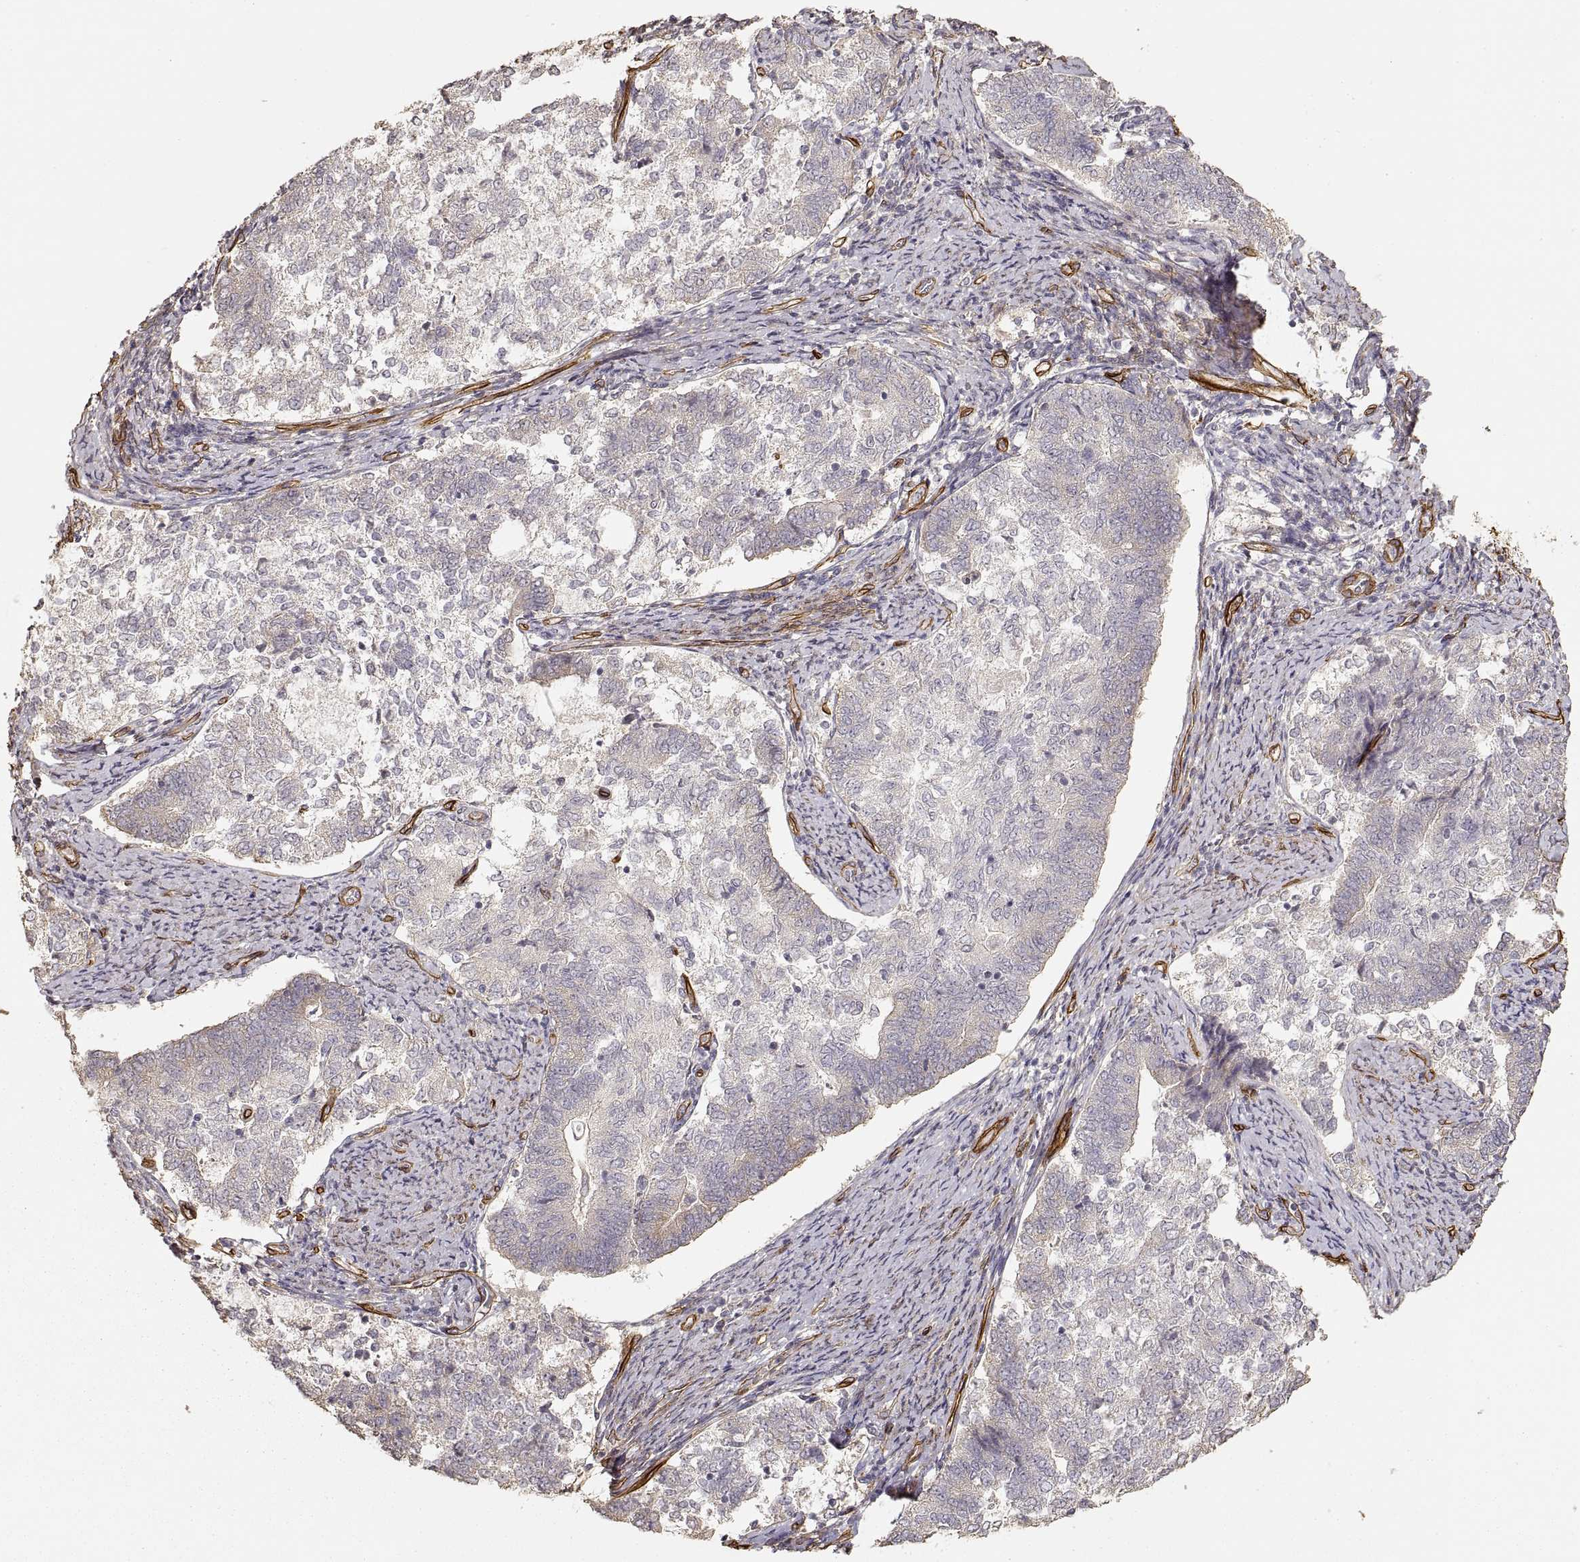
{"staining": {"intensity": "negative", "quantity": "none", "location": "none"}, "tissue": "endometrial cancer", "cell_type": "Tumor cells", "image_type": "cancer", "snomed": [{"axis": "morphology", "description": "Adenocarcinoma, NOS"}, {"axis": "topography", "description": "Endometrium"}], "caption": "Human adenocarcinoma (endometrial) stained for a protein using immunohistochemistry (IHC) exhibits no expression in tumor cells.", "gene": "LAMA4", "patient": {"sex": "female", "age": 65}}